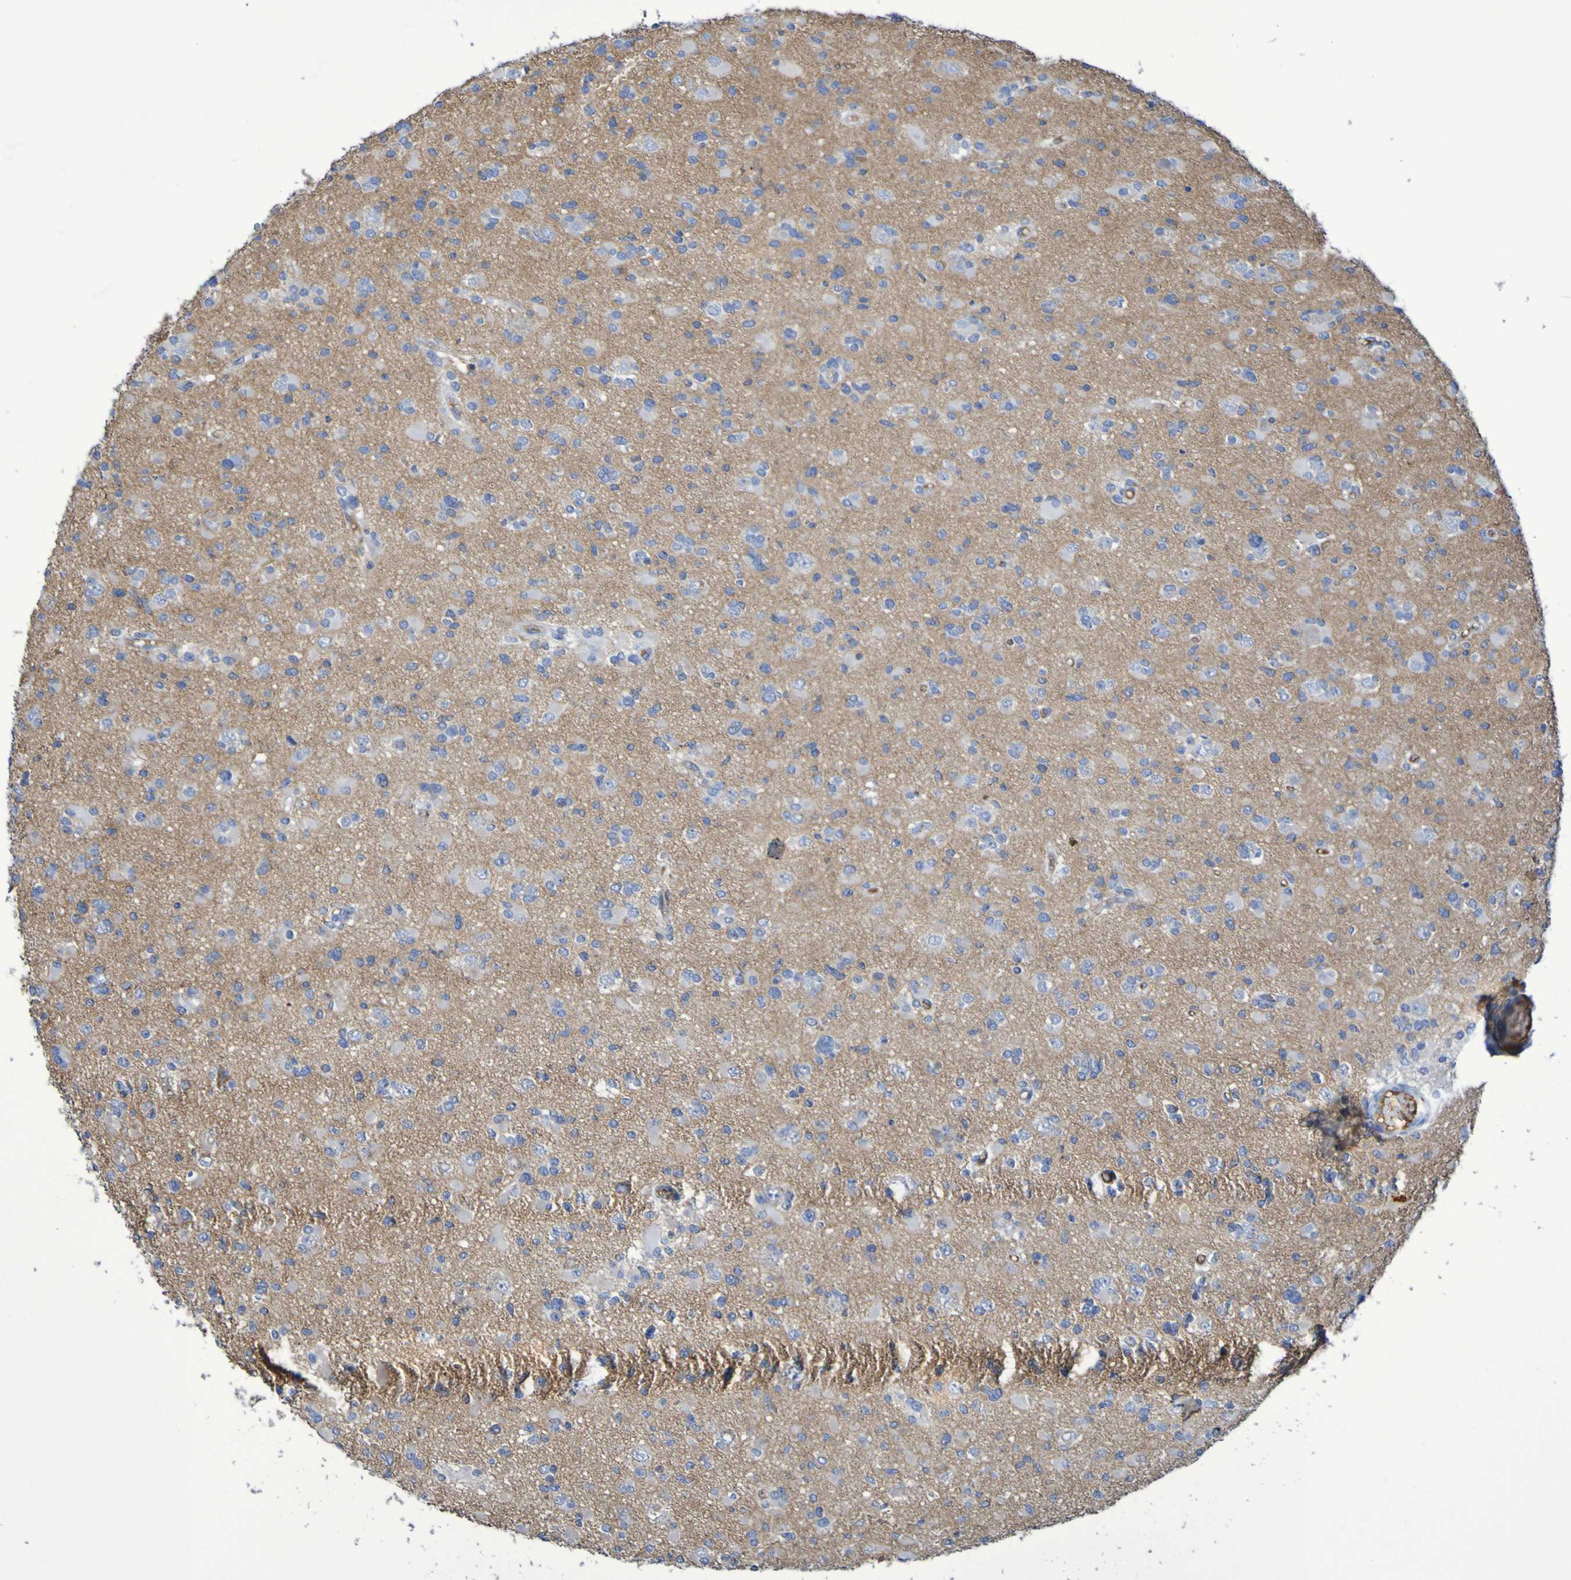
{"staining": {"intensity": "negative", "quantity": "none", "location": "none"}, "tissue": "glioma", "cell_type": "Tumor cells", "image_type": "cancer", "snomed": [{"axis": "morphology", "description": "Glioma, malignant, Low grade"}, {"axis": "topography", "description": "Brain"}], "caption": "The photomicrograph displays no significant positivity in tumor cells of glioma.", "gene": "CNTN2", "patient": {"sex": "female", "age": 22}}